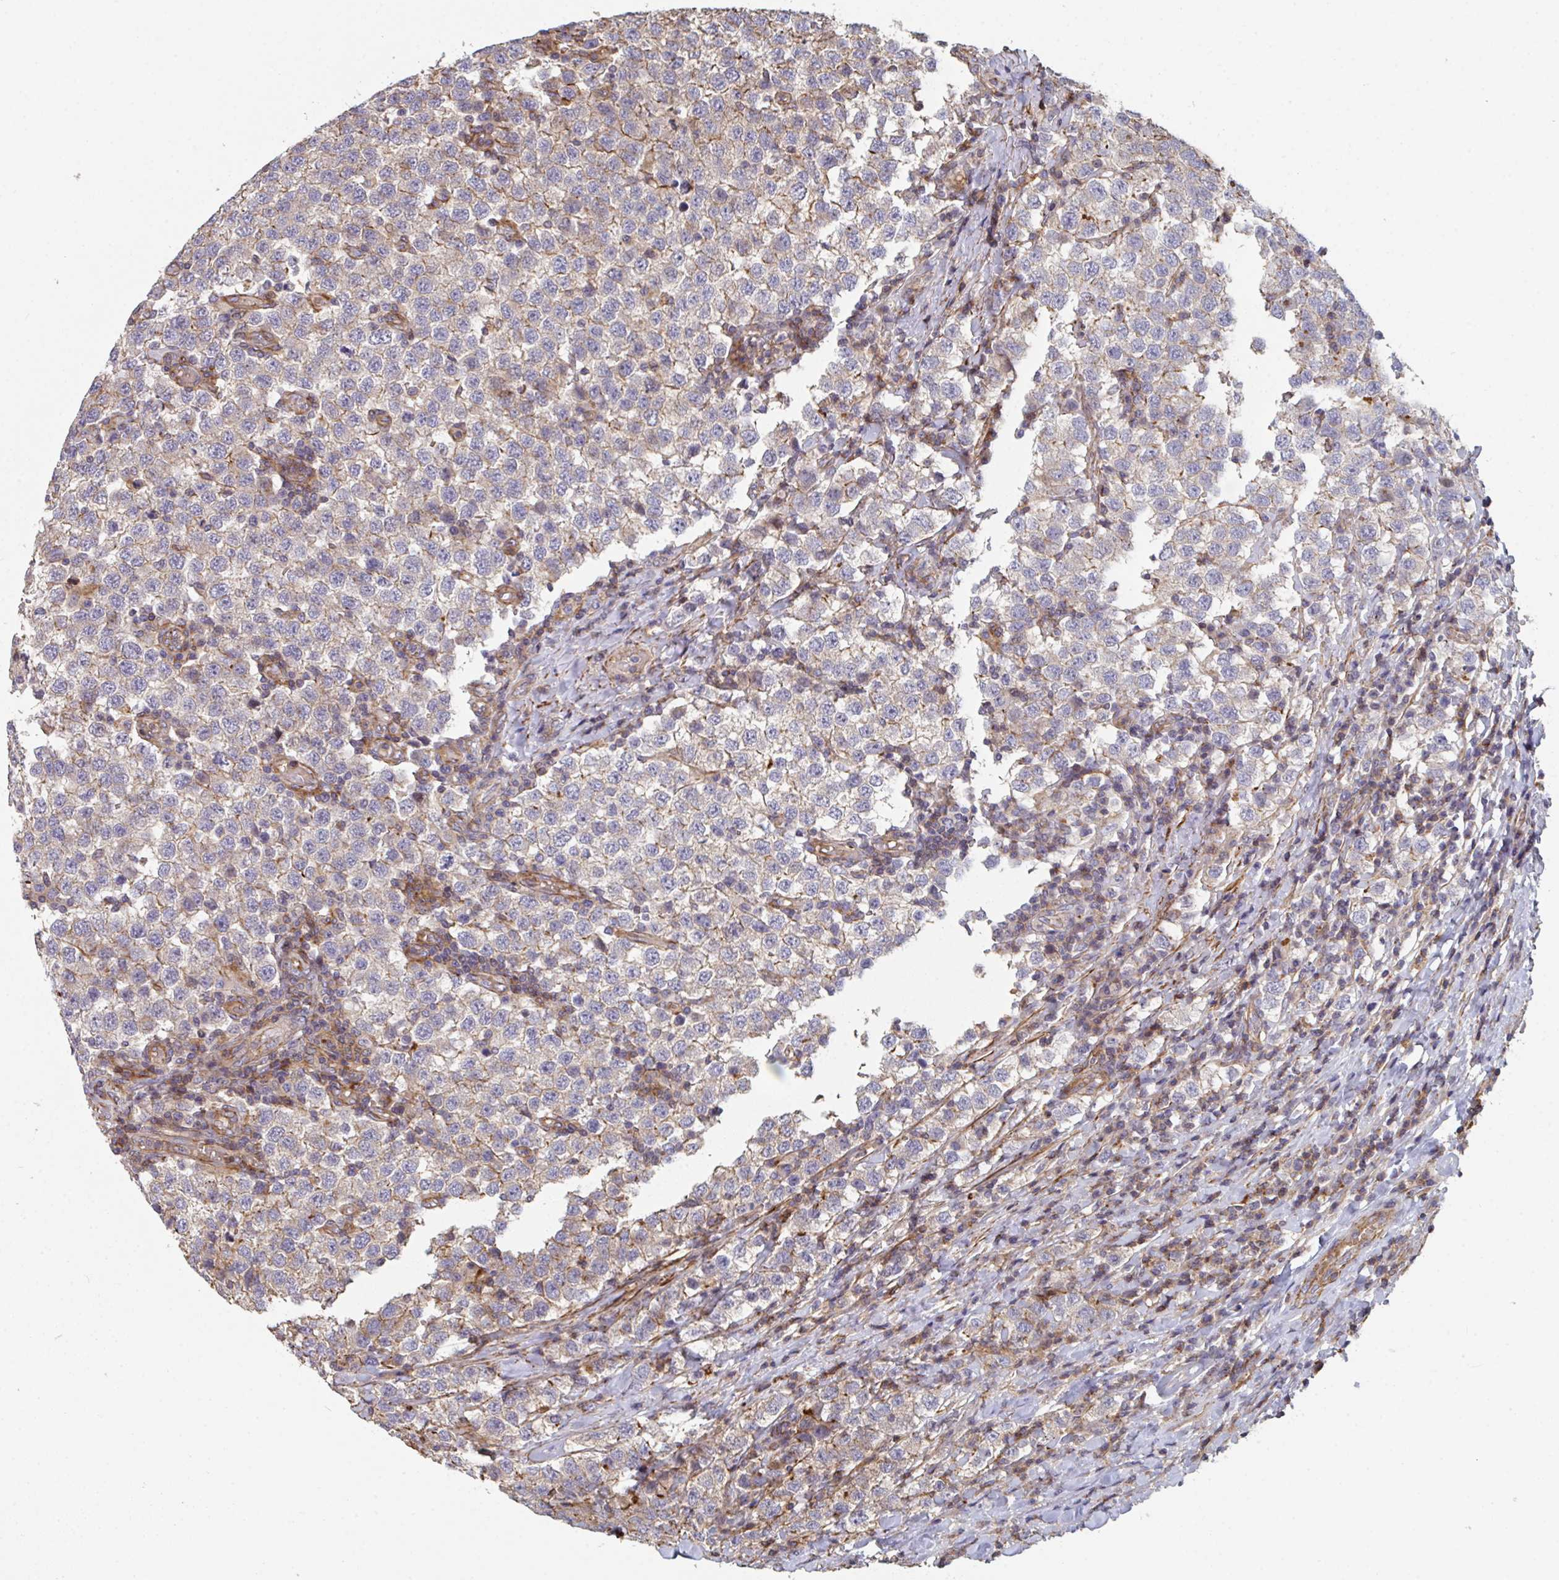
{"staining": {"intensity": "weak", "quantity": "25%-75%", "location": "cytoplasmic/membranous"}, "tissue": "testis cancer", "cell_type": "Tumor cells", "image_type": "cancer", "snomed": [{"axis": "morphology", "description": "Seminoma, NOS"}, {"axis": "topography", "description": "Testis"}], "caption": "Approximately 25%-75% of tumor cells in testis cancer (seminoma) exhibit weak cytoplasmic/membranous protein expression as visualized by brown immunohistochemical staining.", "gene": "FZD2", "patient": {"sex": "male", "age": 34}}